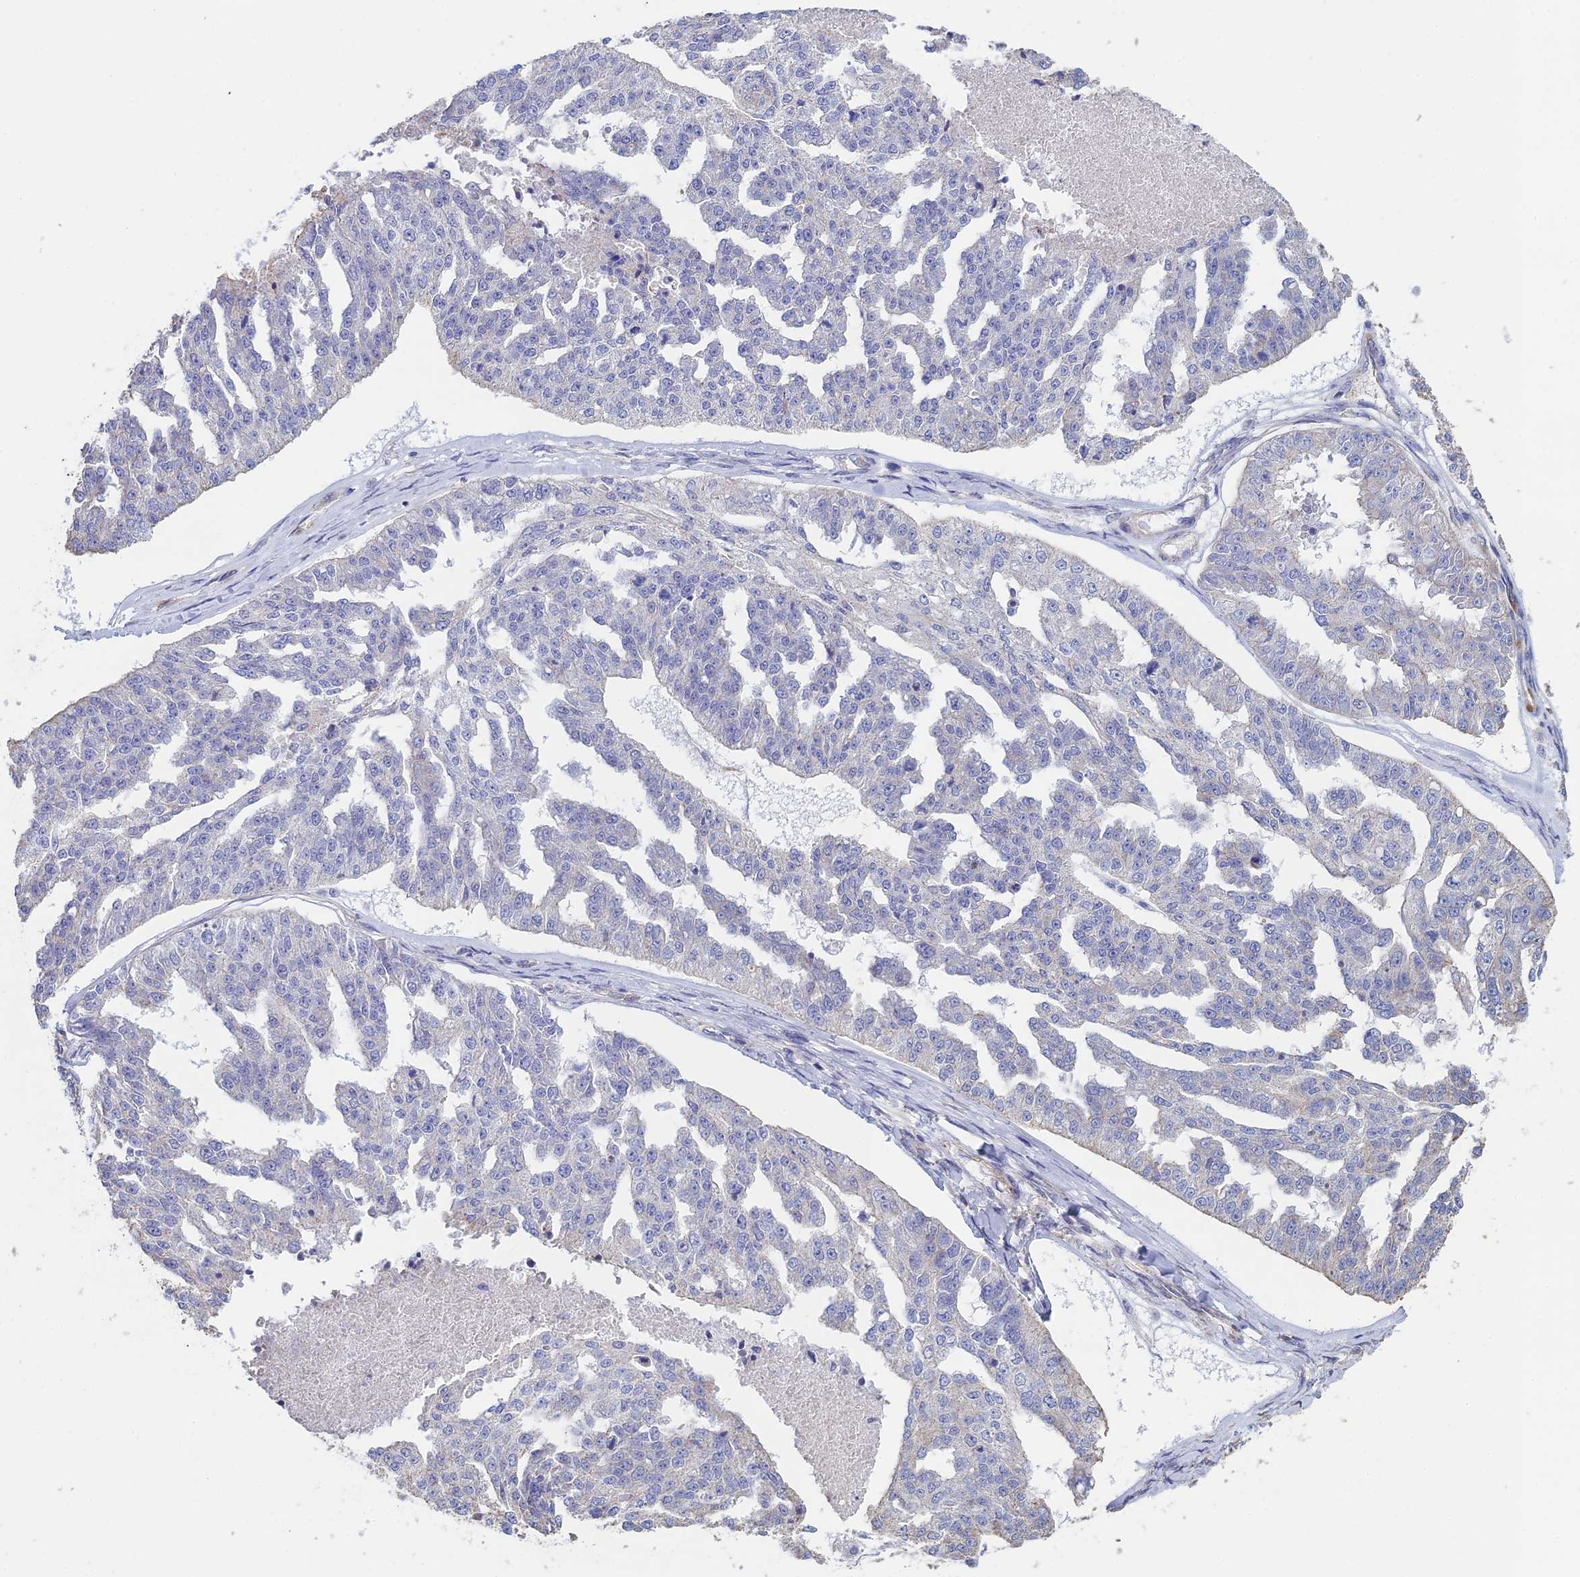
{"staining": {"intensity": "negative", "quantity": "none", "location": "none"}, "tissue": "ovarian cancer", "cell_type": "Tumor cells", "image_type": "cancer", "snomed": [{"axis": "morphology", "description": "Cystadenocarcinoma, serous, NOS"}, {"axis": "topography", "description": "Ovary"}], "caption": "Ovarian serous cystadenocarcinoma stained for a protein using immunohistochemistry shows no staining tumor cells.", "gene": "PCDHA5", "patient": {"sex": "female", "age": 58}}